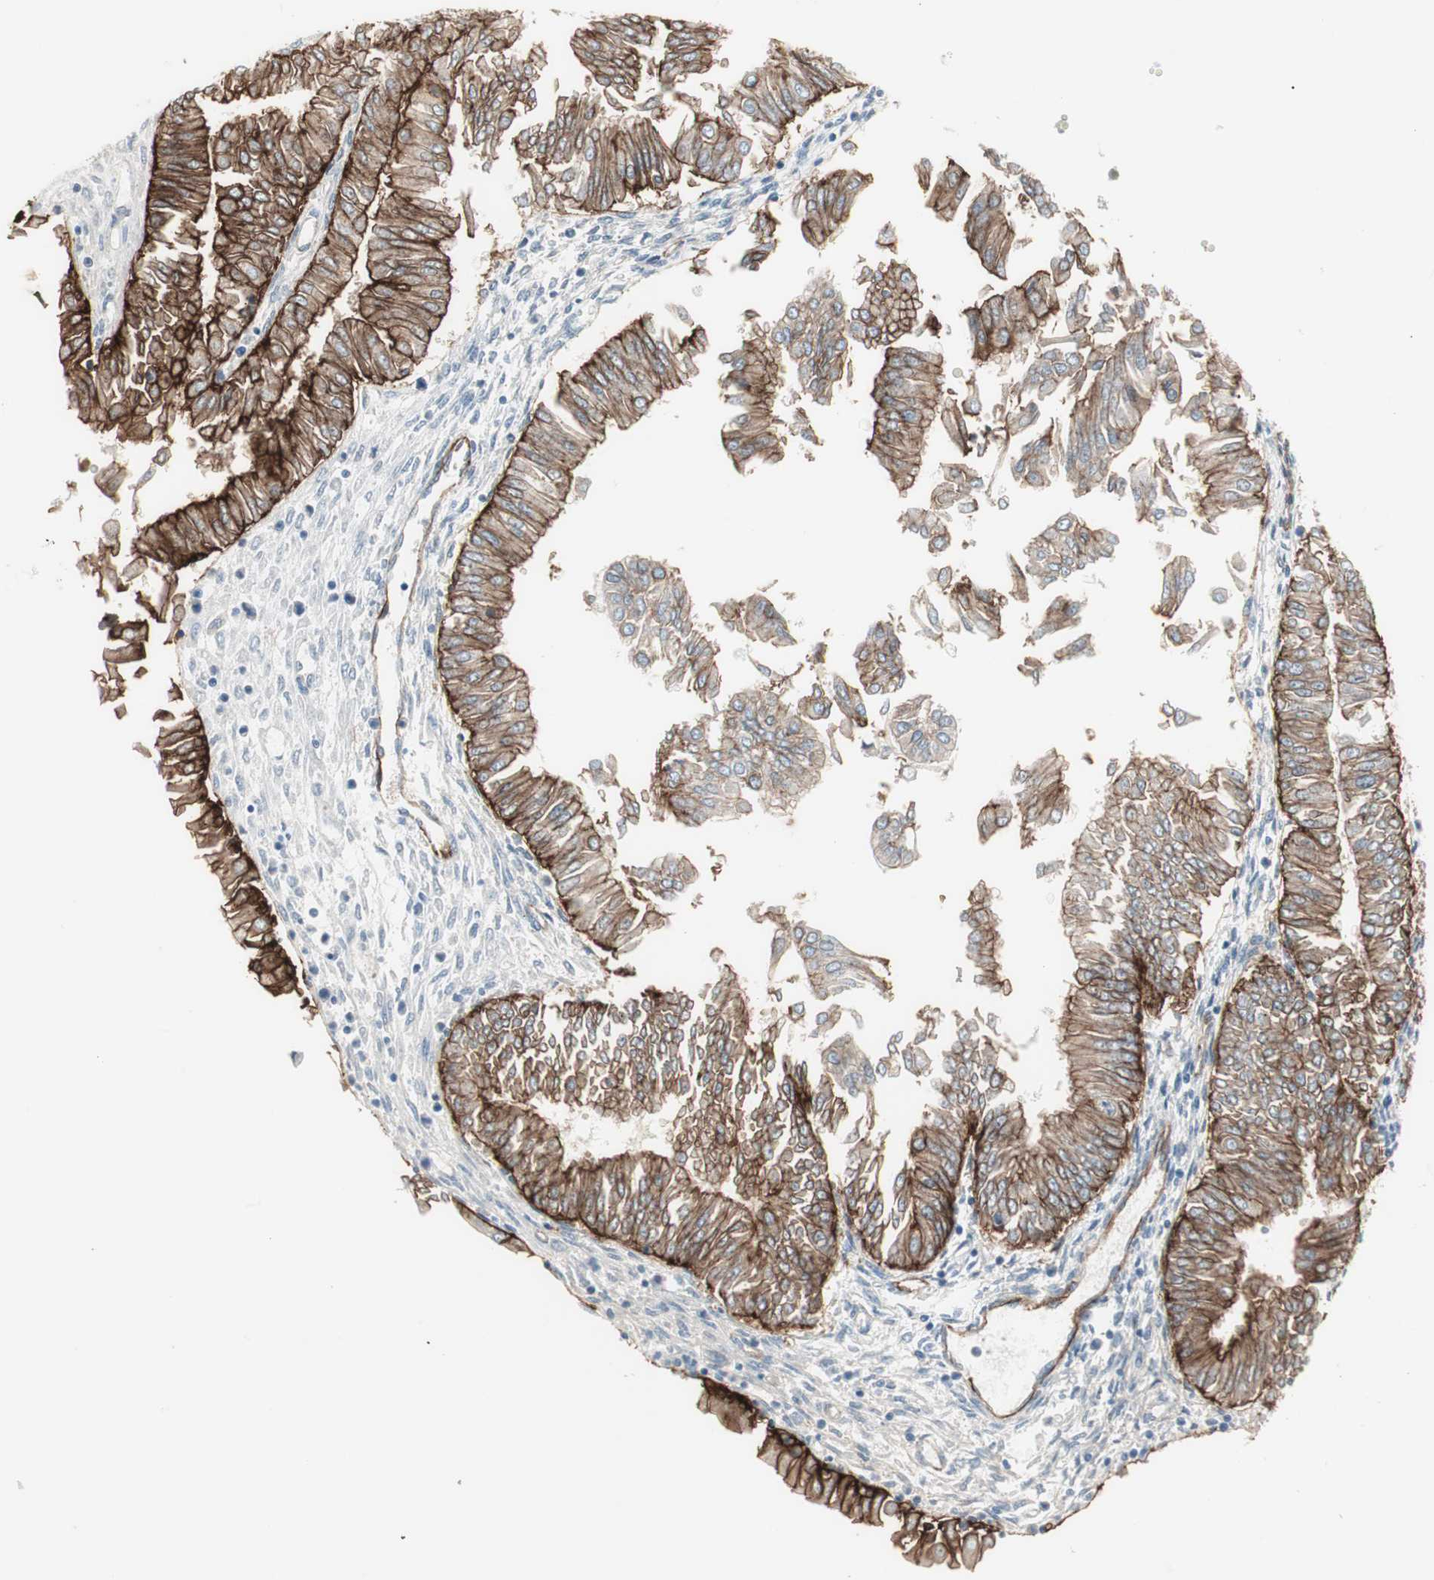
{"staining": {"intensity": "strong", "quantity": "25%-75%", "location": "cytoplasmic/membranous"}, "tissue": "endometrial cancer", "cell_type": "Tumor cells", "image_type": "cancer", "snomed": [{"axis": "morphology", "description": "Adenocarcinoma, NOS"}, {"axis": "topography", "description": "Endometrium"}], "caption": "Endometrial adenocarcinoma stained with IHC exhibits strong cytoplasmic/membranous expression in about 25%-75% of tumor cells.", "gene": "ITGB4", "patient": {"sex": "female", "age": 53}}